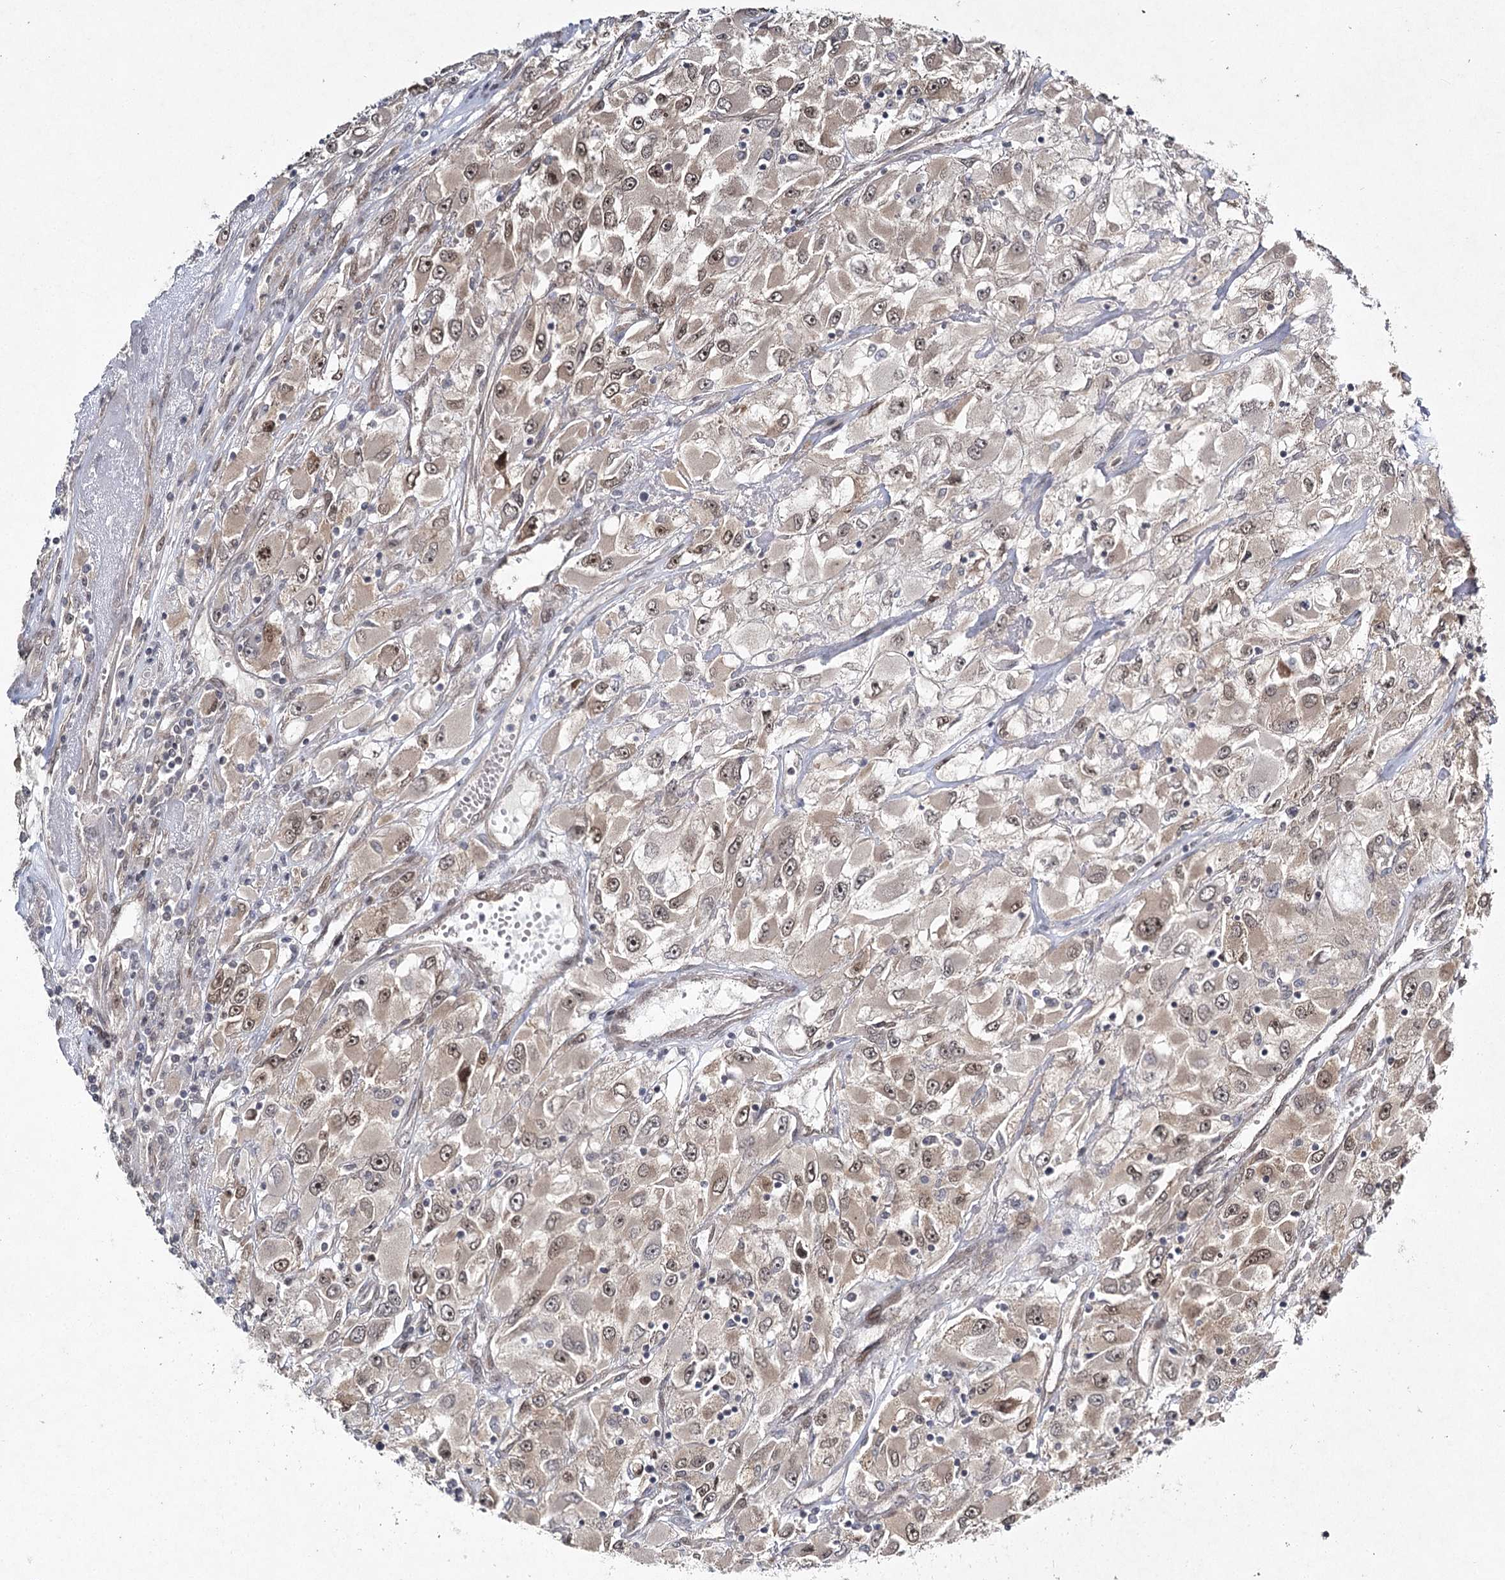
{"staining": {"intensity": "moderate", "quantity": "25%-75%", "location": "cytoplasmic/membranous,nuclear"}, "tissue": "renal cancer", "cell_type": "Tumor cells", "image_type": "cancer", "snomed": [{"axis": "morphology", "description": "Adenocarcinoma, NOS"}, {"axis": "topography", "description": "Kidney"}], "caption": "High-power microscopy captured an IHC histopathology image of adenocarcinoma (renal), revealing moderate cytoplasmic/membranous and nuclear expression in approximately 25%-75% of tumor cells. (IHC, brightfield microscopy, high magnification).", "gene": "DCUN1D4", "patient": {"sex": "female", "age": 52}}